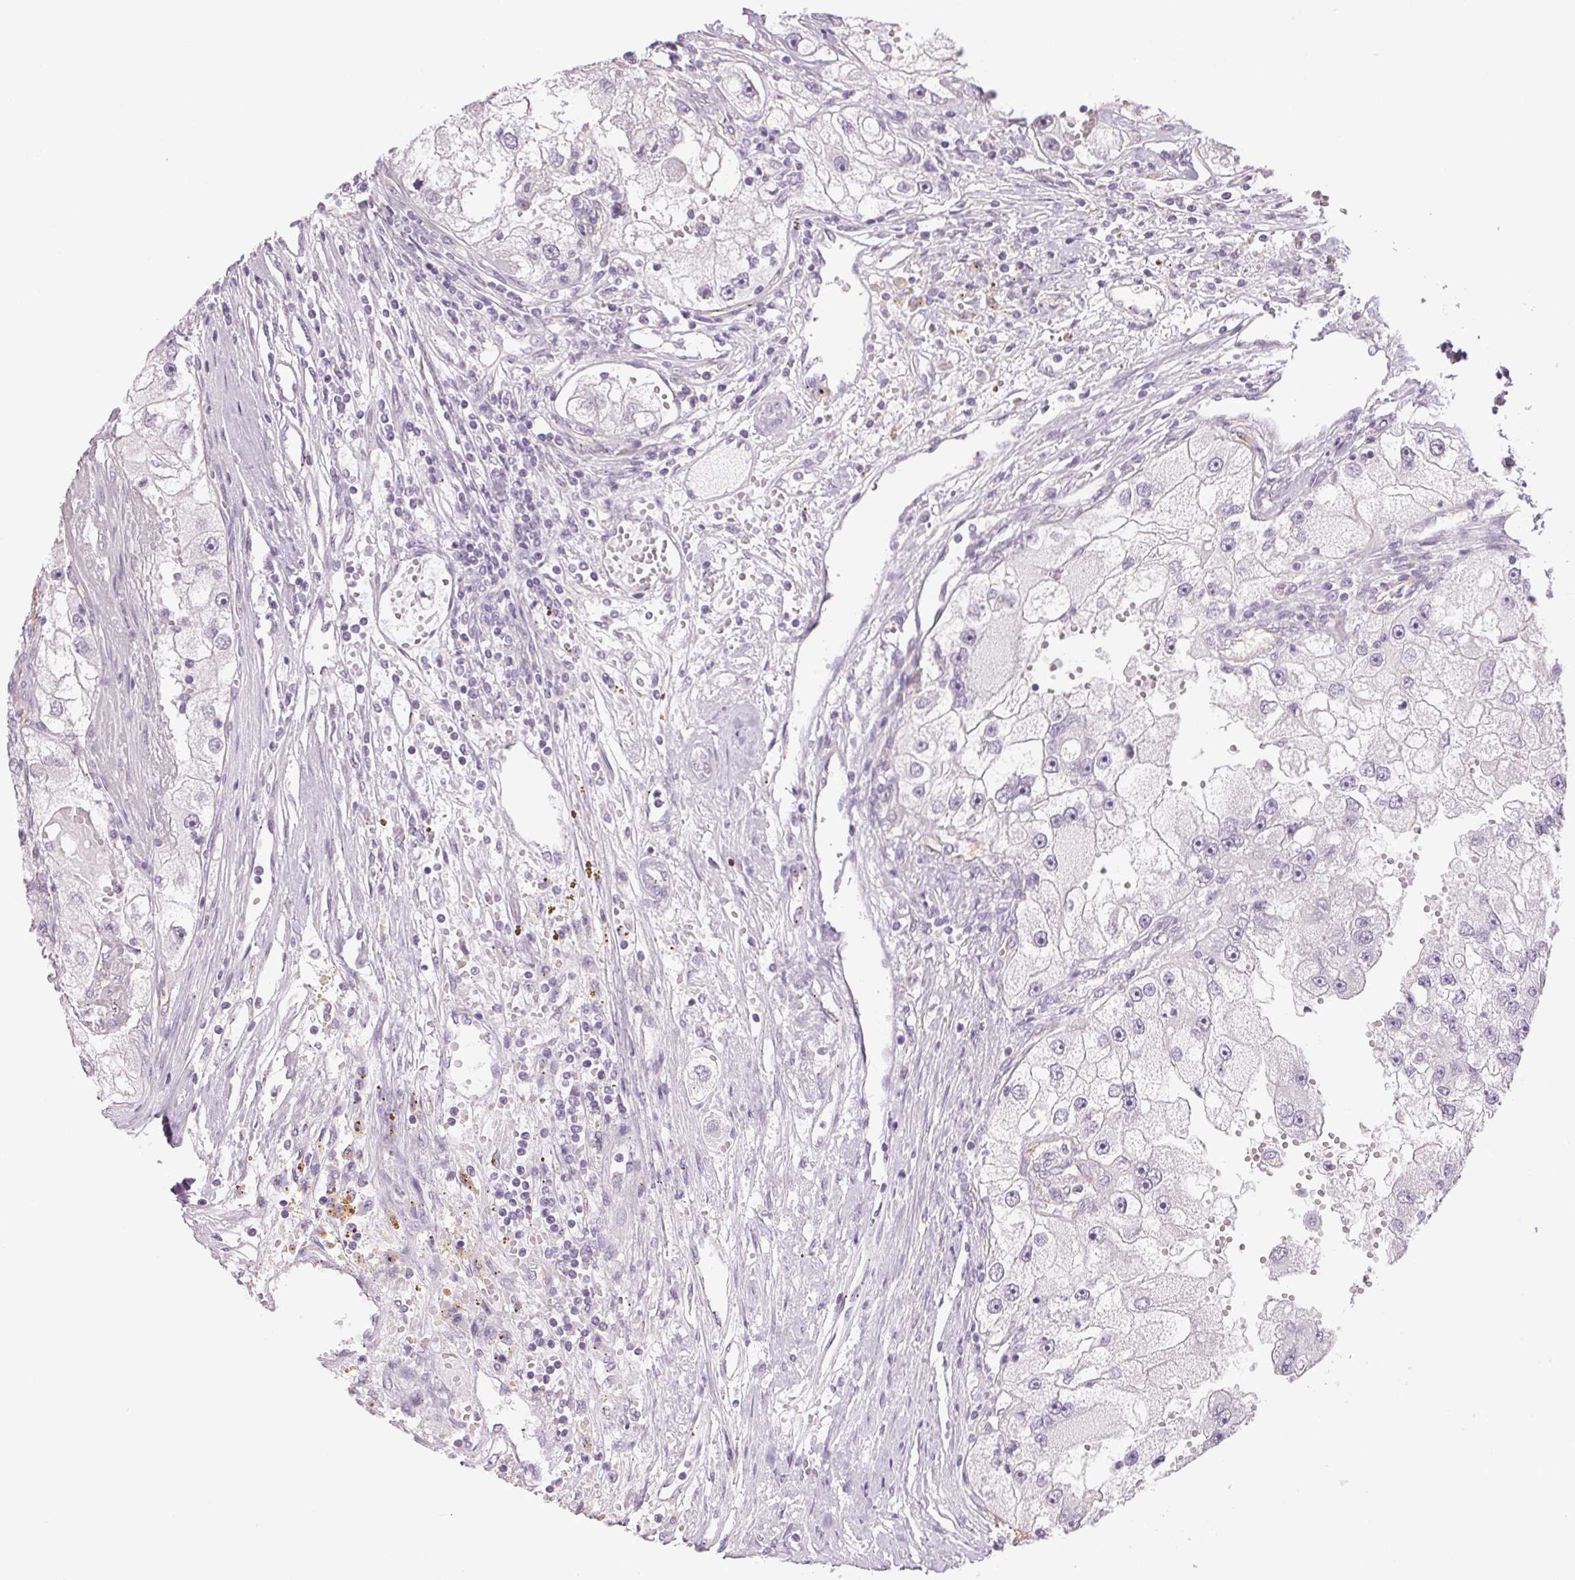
{"staining": {"intensity": "negative", "quantity": "none", "location": "none"}, "tissue": "renal cancer", "cell_type": "Tumor cells", "image_type": "cancer", "snomed": [{"axis": "morphology", "description": "Adenocarcinoma, NOS"}, {"axis": "topography", "description": "Kidney"}], "caption": "Renal adenocarcinoma was stained to show a protein in brown. There is no significant staining in tumor cells.", "gene": "DNAJC6", "patient": {"sex": "male", "age": 63}}